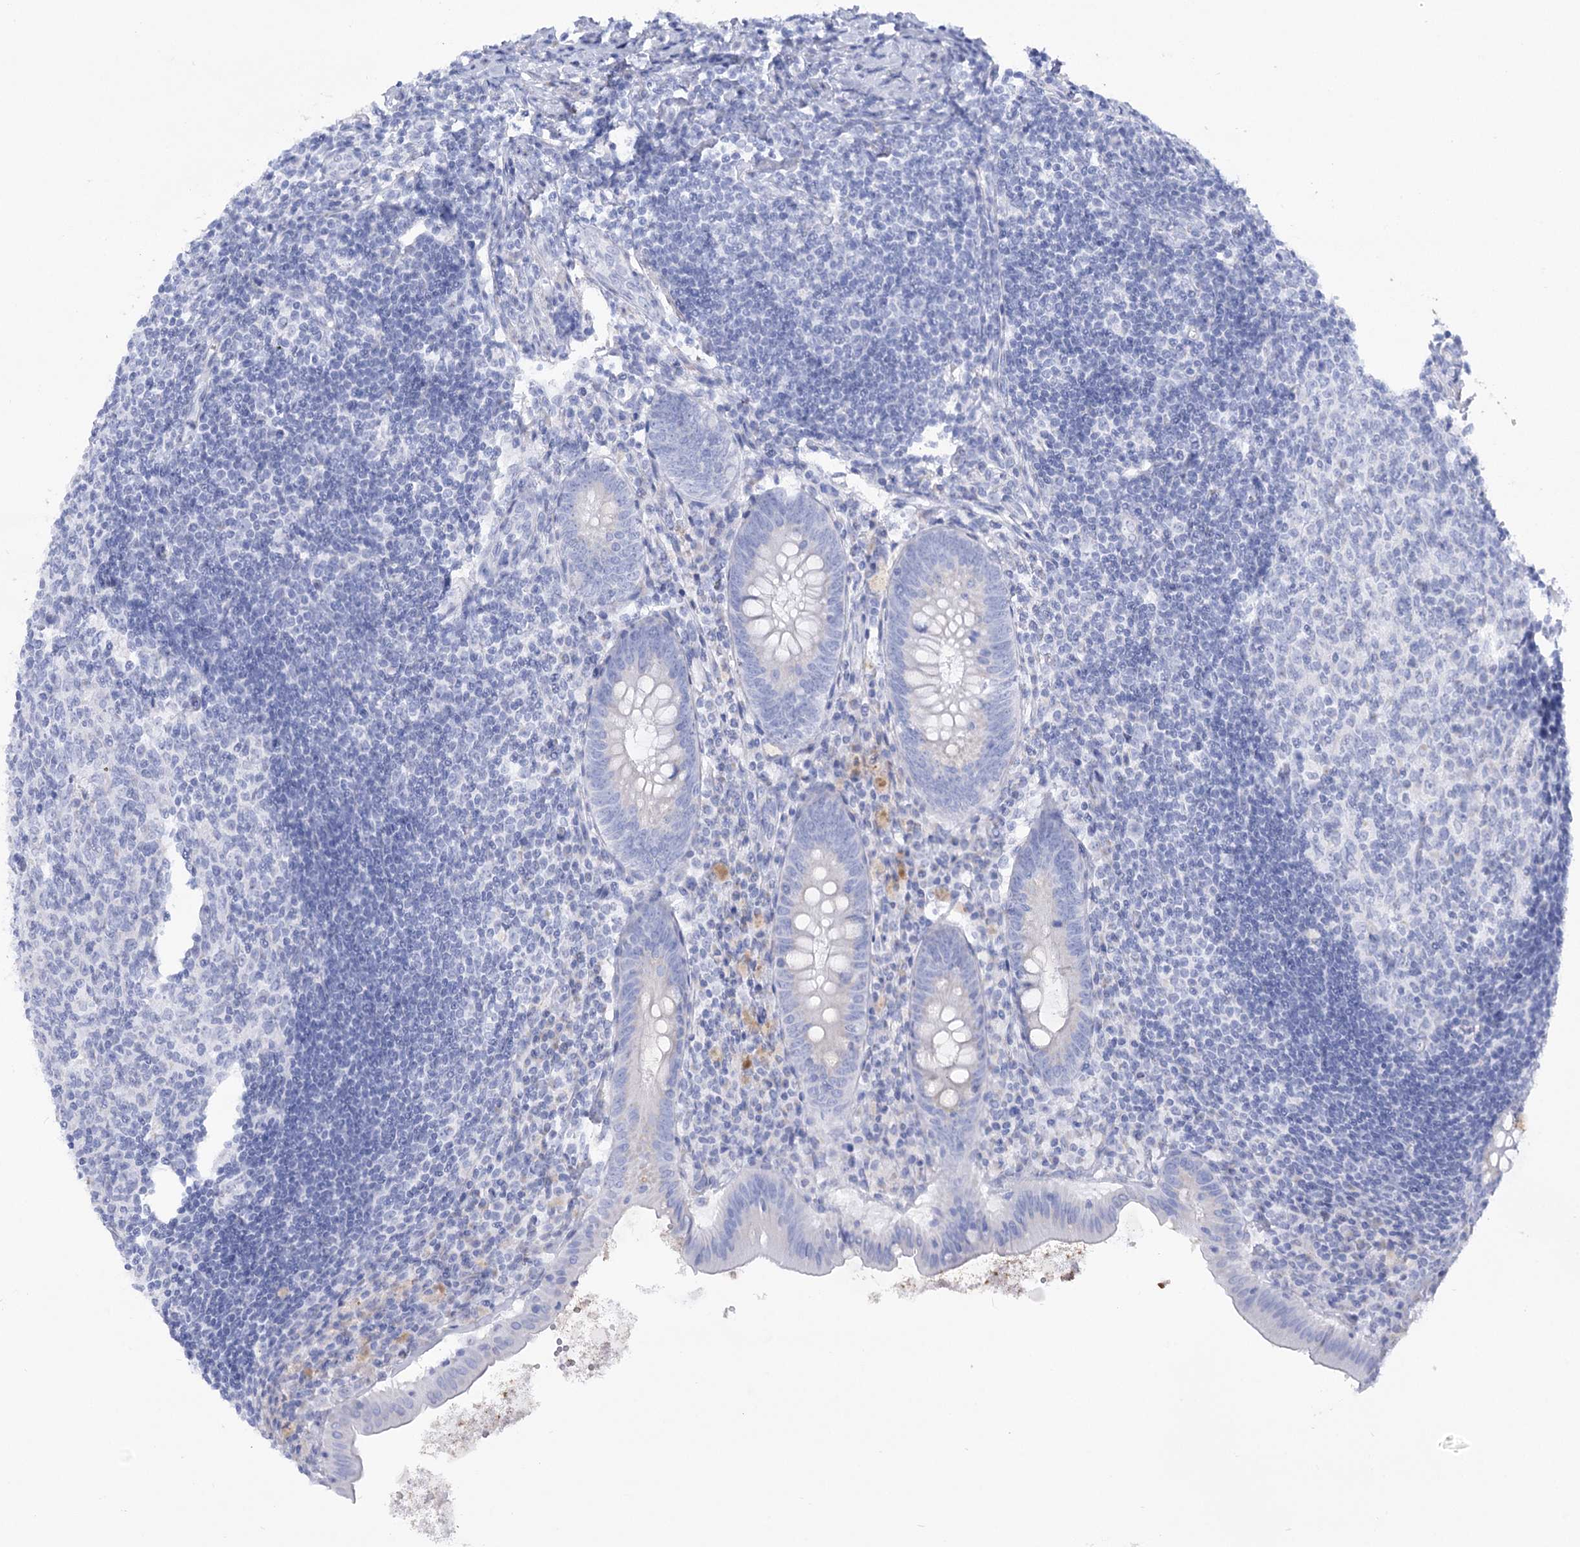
{"staining": {"intensity": "moderate", "quantity": "25%-75%", "location": "cytoplasmic/membranous"}, "tissue": "appendix", "cell_type": "Glandular cells", "image_type": "normal", "snomed": [{"axis": "morphology", "description": "Normal tissue, NOS"}, {"axis": "topography", "description": "Appendix"}], "caption": "Appendix stained with IHC reveals moderate cytoplasmic/membranous staining in about 25%-75% of glandular cells.", "gene": "GBF1", "patient": {"sex": "female", "age": 54}}